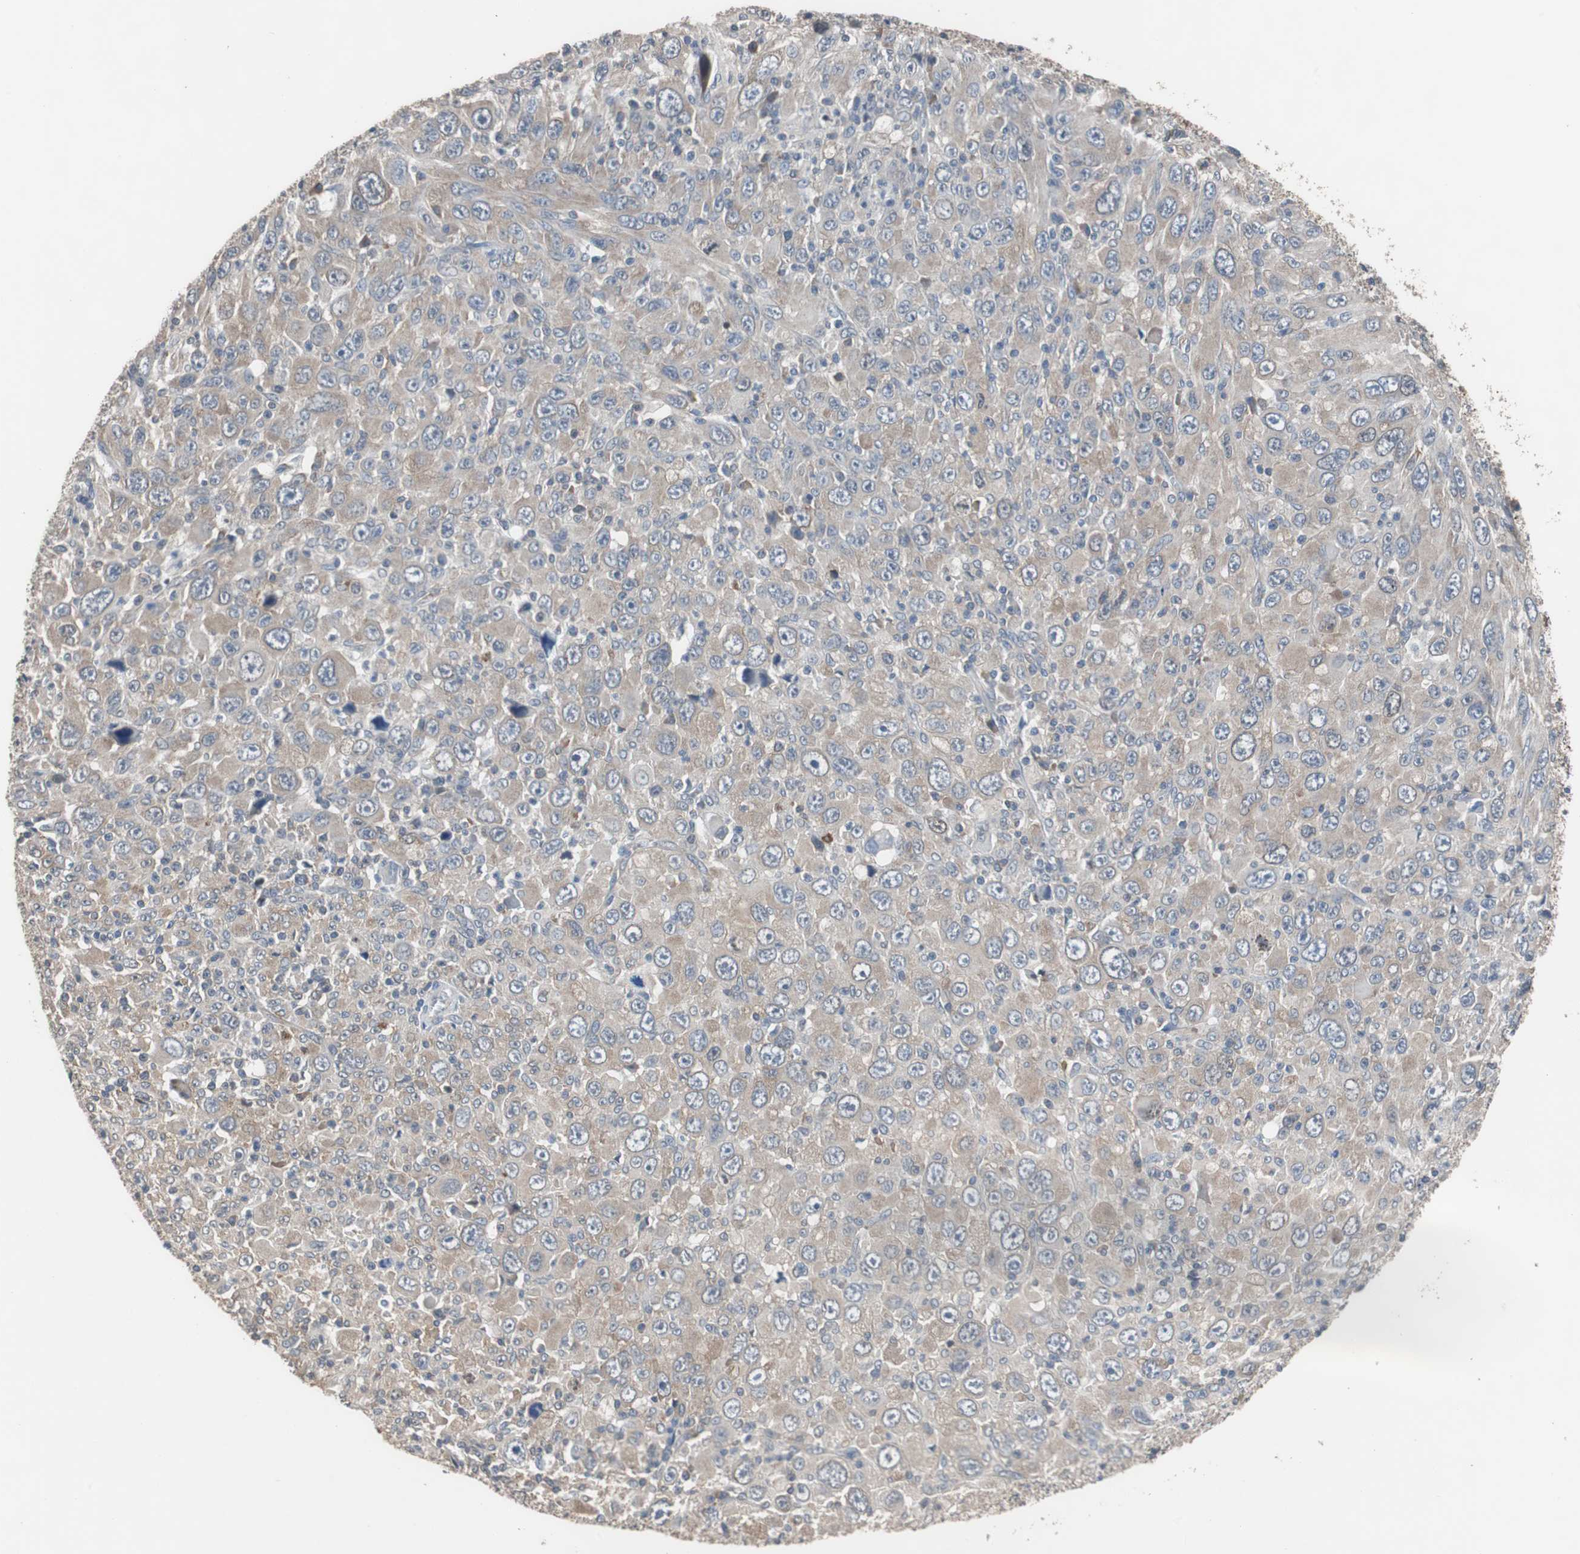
{"staining": {"intensity": "weak", "quantity": ">75%", "location": "cytoplasmic/membranous"}, "tissue": "melanoma", "cell_type": "Tumor cells", "image_type": "cancer", "snomed": [{"axis": "morphology", "description": "Malignant melanoma, Metastatic site"}, {"axis": "topography", "description": "Skin"}], "caption": "This micrograph reveals immunohistochemistry (IHC) staining of melanoma, with low weak cytoplasmic/membranous expression in approximately >75% of tumor cells.", "gene": "USP10", "patient": {"sex": "female", "age": 56}}